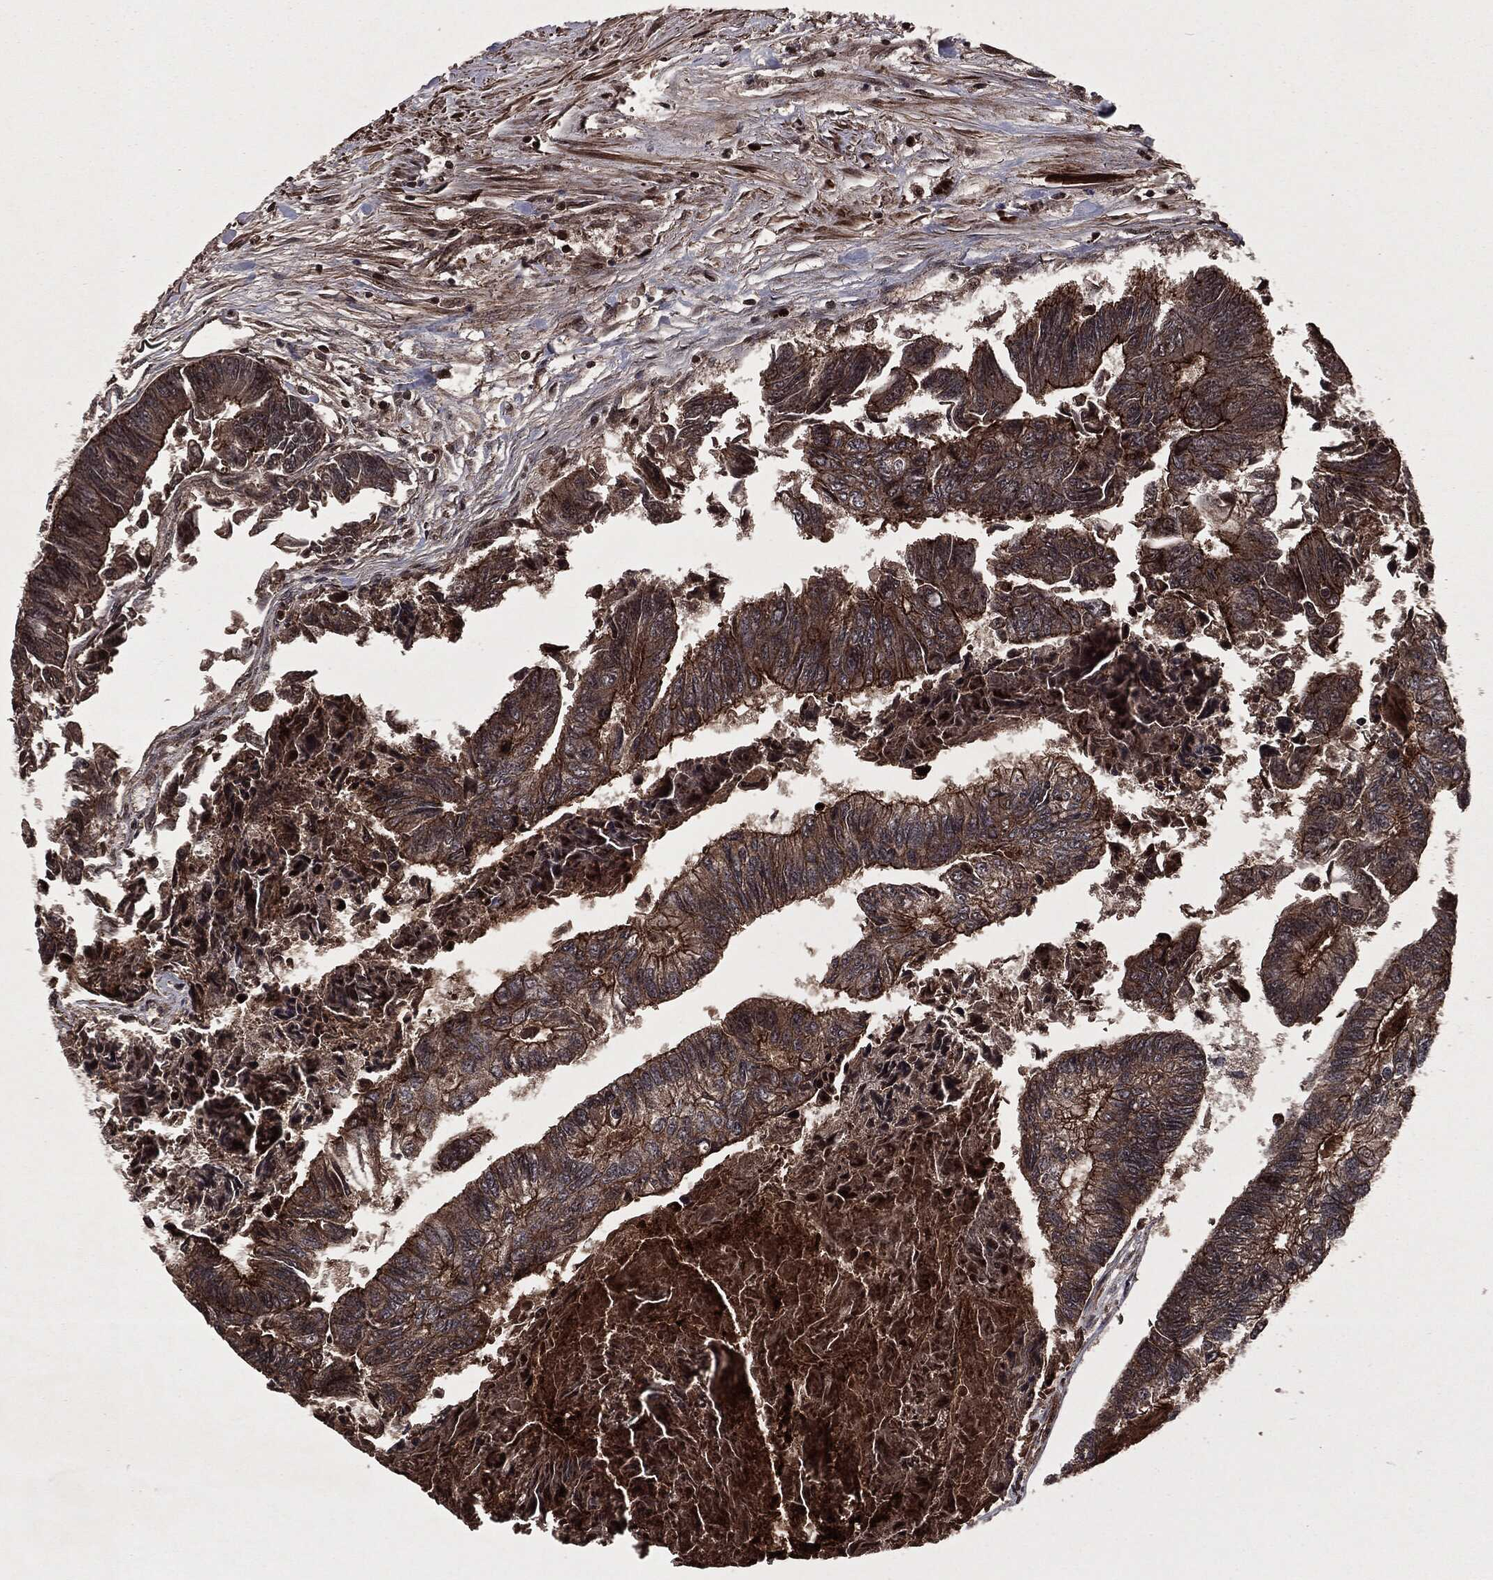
{"staining": {"intensity": "strong", "quantity": "25%-75%", "location": "cytoplasmic/membranous"}, "tissue": "colorectal cancer", "cell_type": "Tumor cells", "image_type": "cancer", "snomed": [{"axis": "morphology", "description": "Adenocarcinoma, NOS"}, {"axis": "topography", "description": "Colon"}], "caption": "Immunohistochemical staining of colorectal cancer displays high levels of strong cytoplasmic/membranous protein positivity in about 25%-75% of tumor cells.", "gene": "CARD6", "patient": {"sex": "female", "age": 65}}